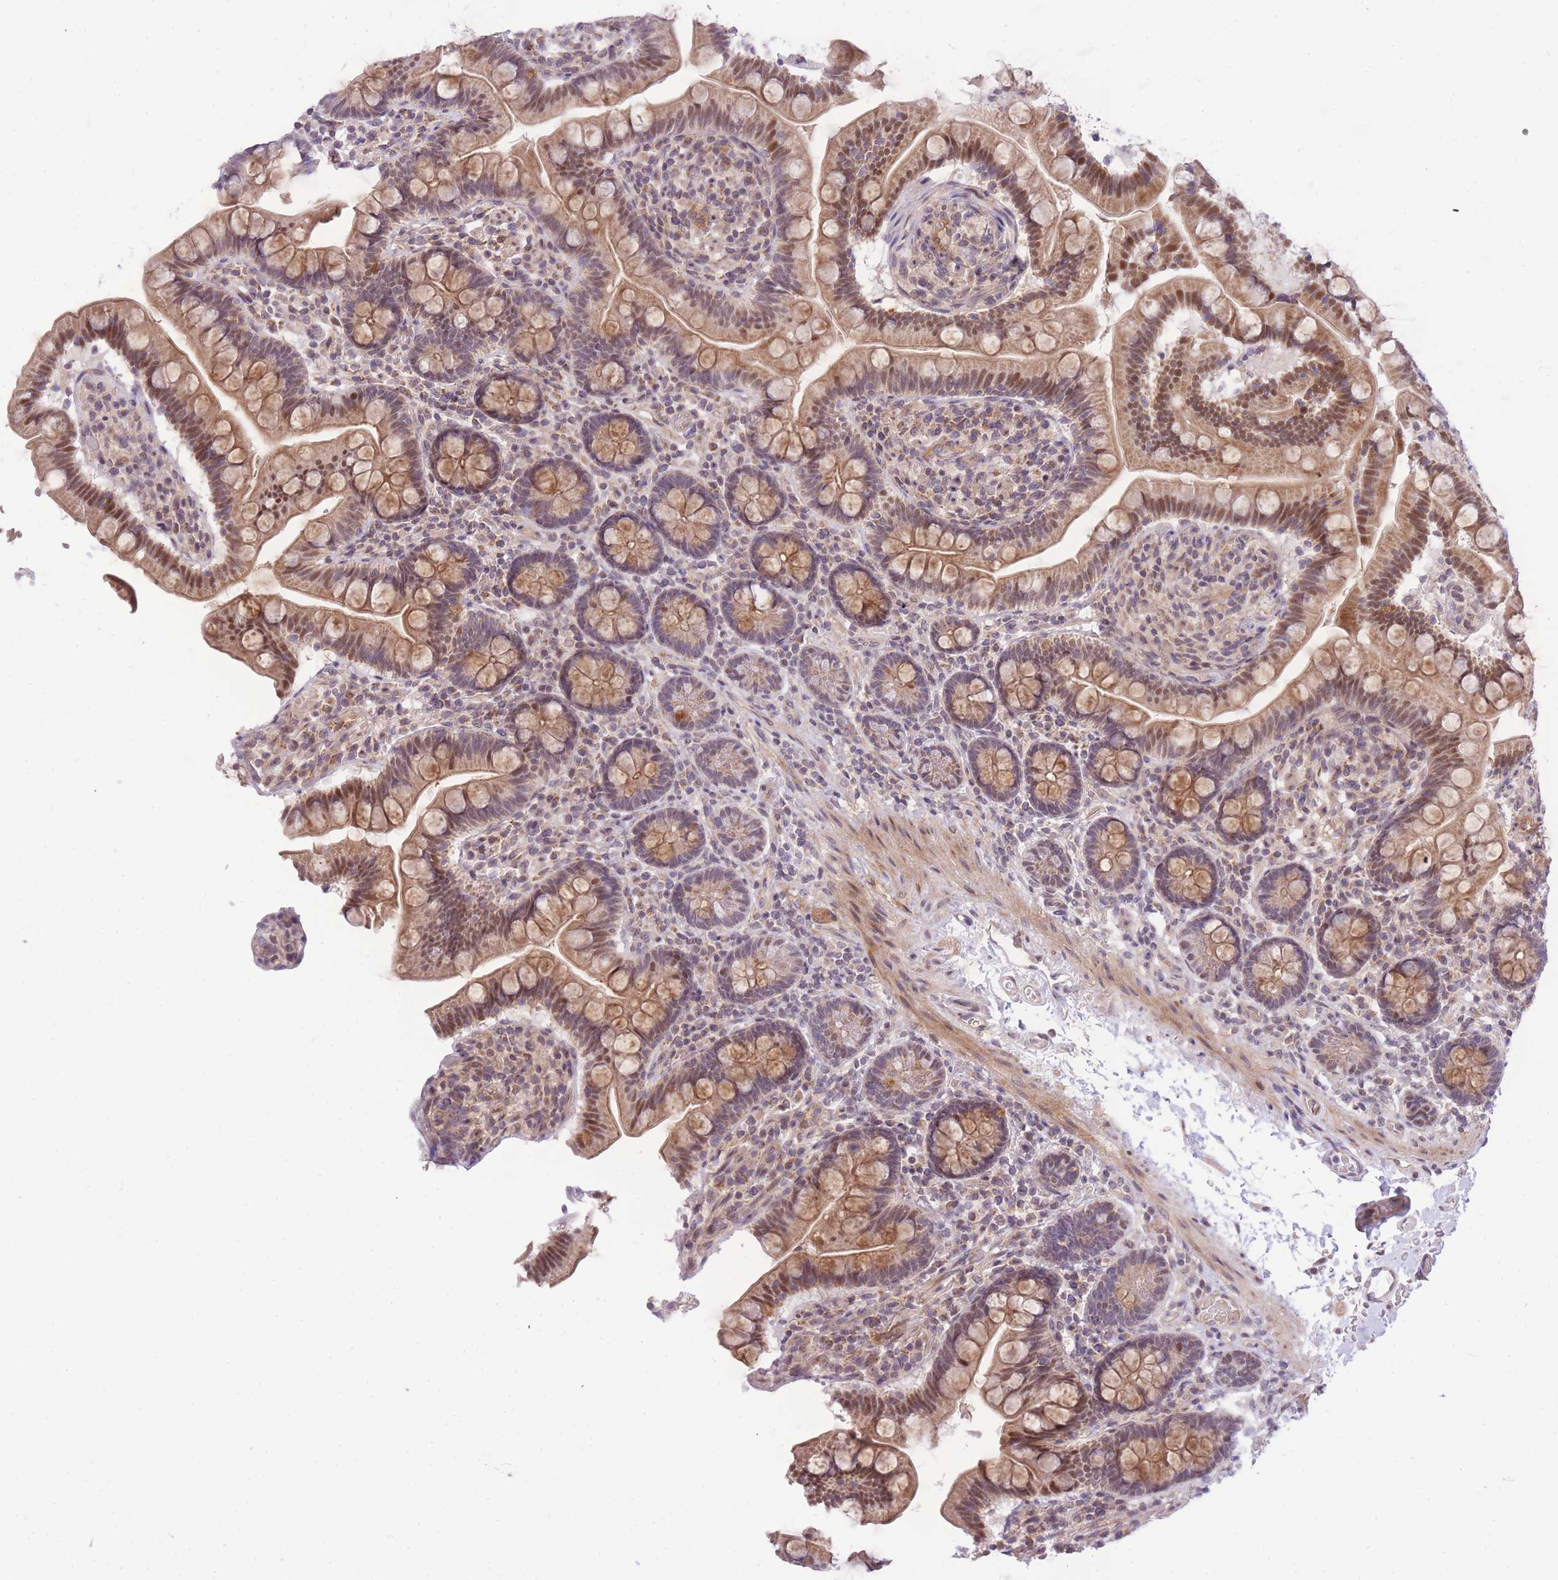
{"staining": {"intensity": "moderate", "quantity": ">75%", "location": "cytoplasmic/membranous,nuclear"}, "tissue": "small intestine", "cell_type": "Glandular cells", "image_type": "normal", "snomed": [{"axis": "morphology", "description": "Normal tissue, NOS"}, {"axis": "topography", "description": "Small intestine"}], "caption": "Small intestine was stained to show a protein in brown. There is medium levels of moderate cytoplasmic/membranous,nuclear expression in about >75% of glandular cells. (DAB (3,3'-diaminobenzidine) = brown stain, brightfield microscopy at high magnification).", "gene": "MINDY2", "patient": {"sex": "female", "age": 64}}